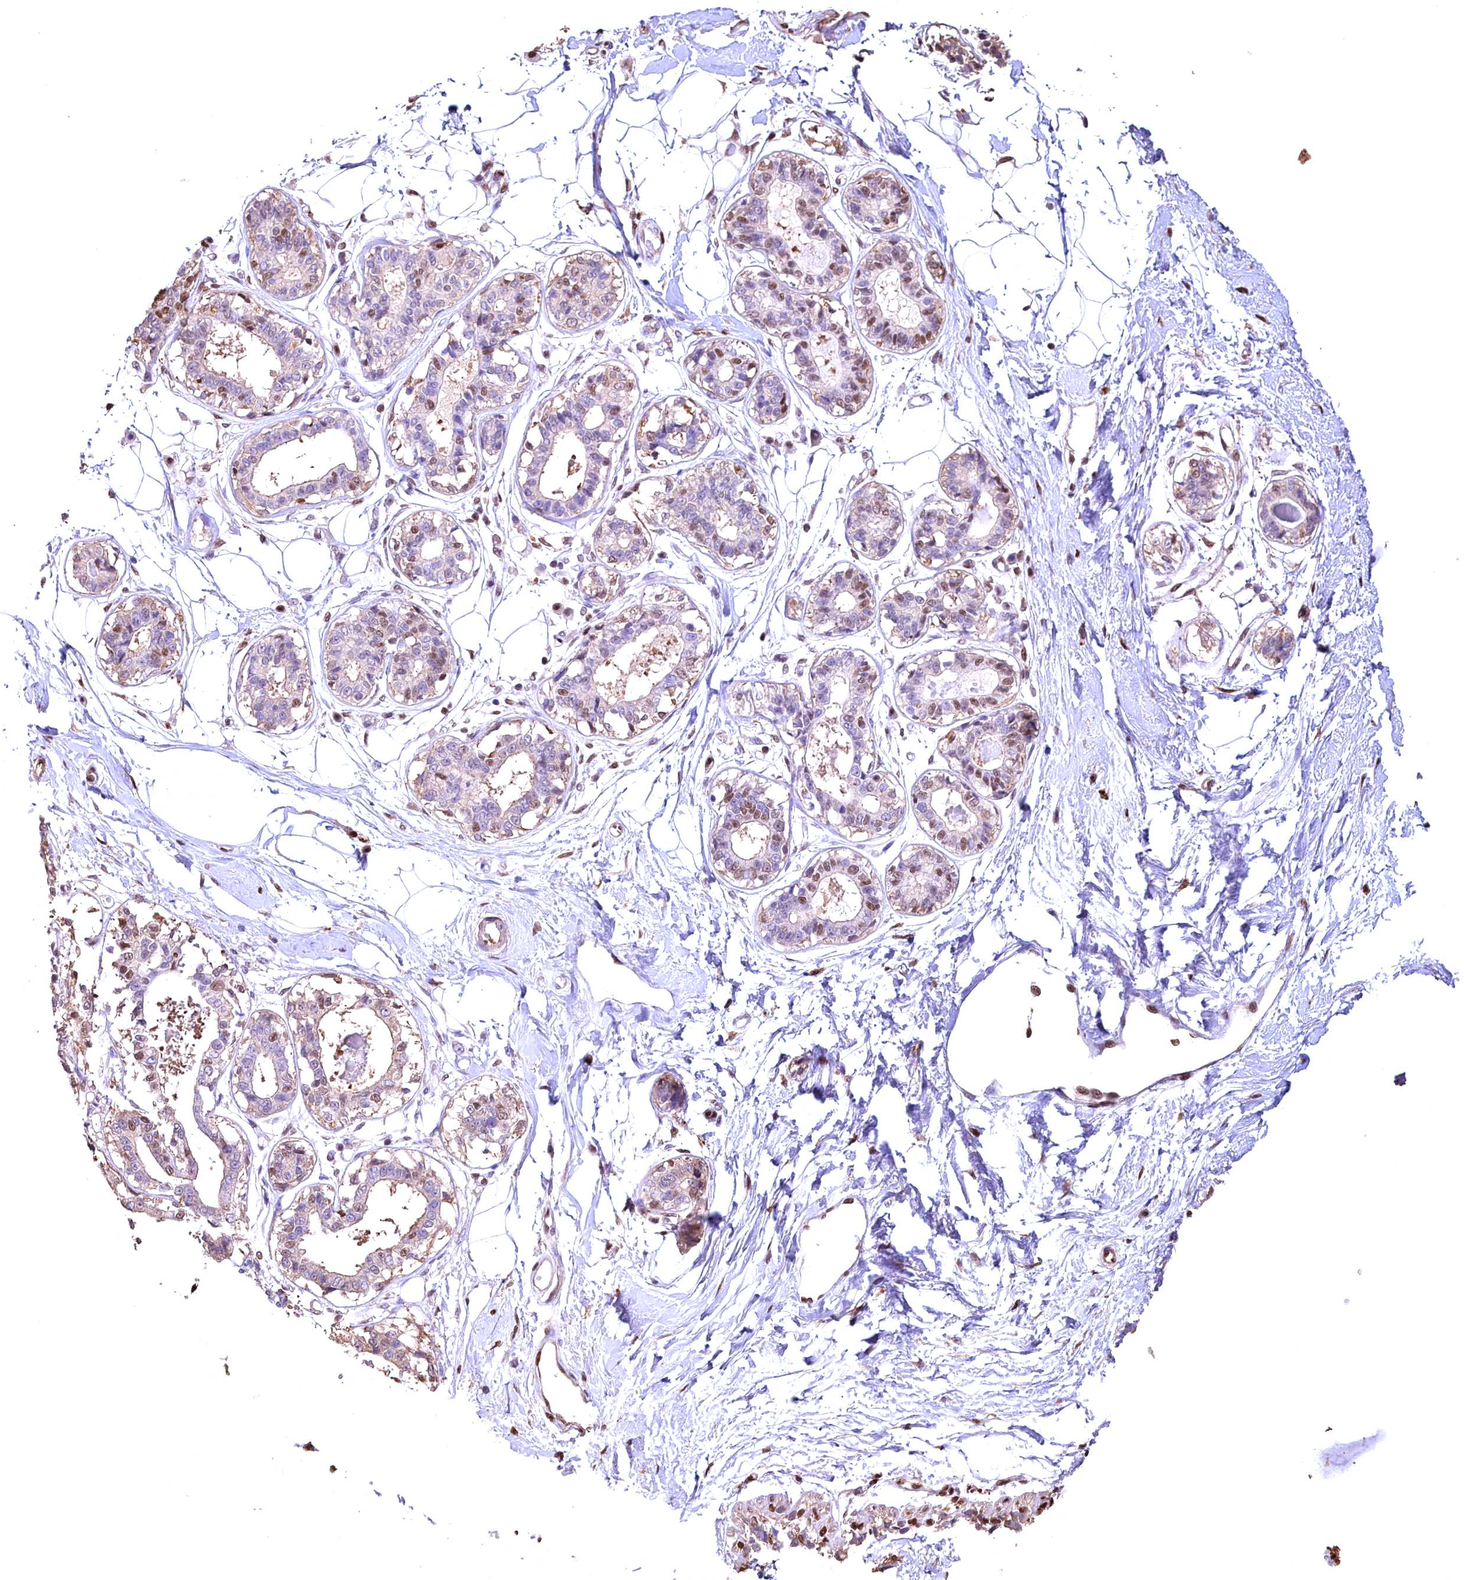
{"staining": {"intensity": "negative", "quantity": "none", "location": "none"}, "tissue": "breast", "cell_type": "Adipocytes", "image_type": "normal", "snomed": [{"axis": "morphology", "description": "Normal tissue, NOS"}, {"axis": "topography", "description": "Breast"}], "caption": "Breast was stained to show a protein in brown. There is no significant expression in adipocytes.", "gene": "GAPDH", "patient": {"sex": "female", "age": 45}}